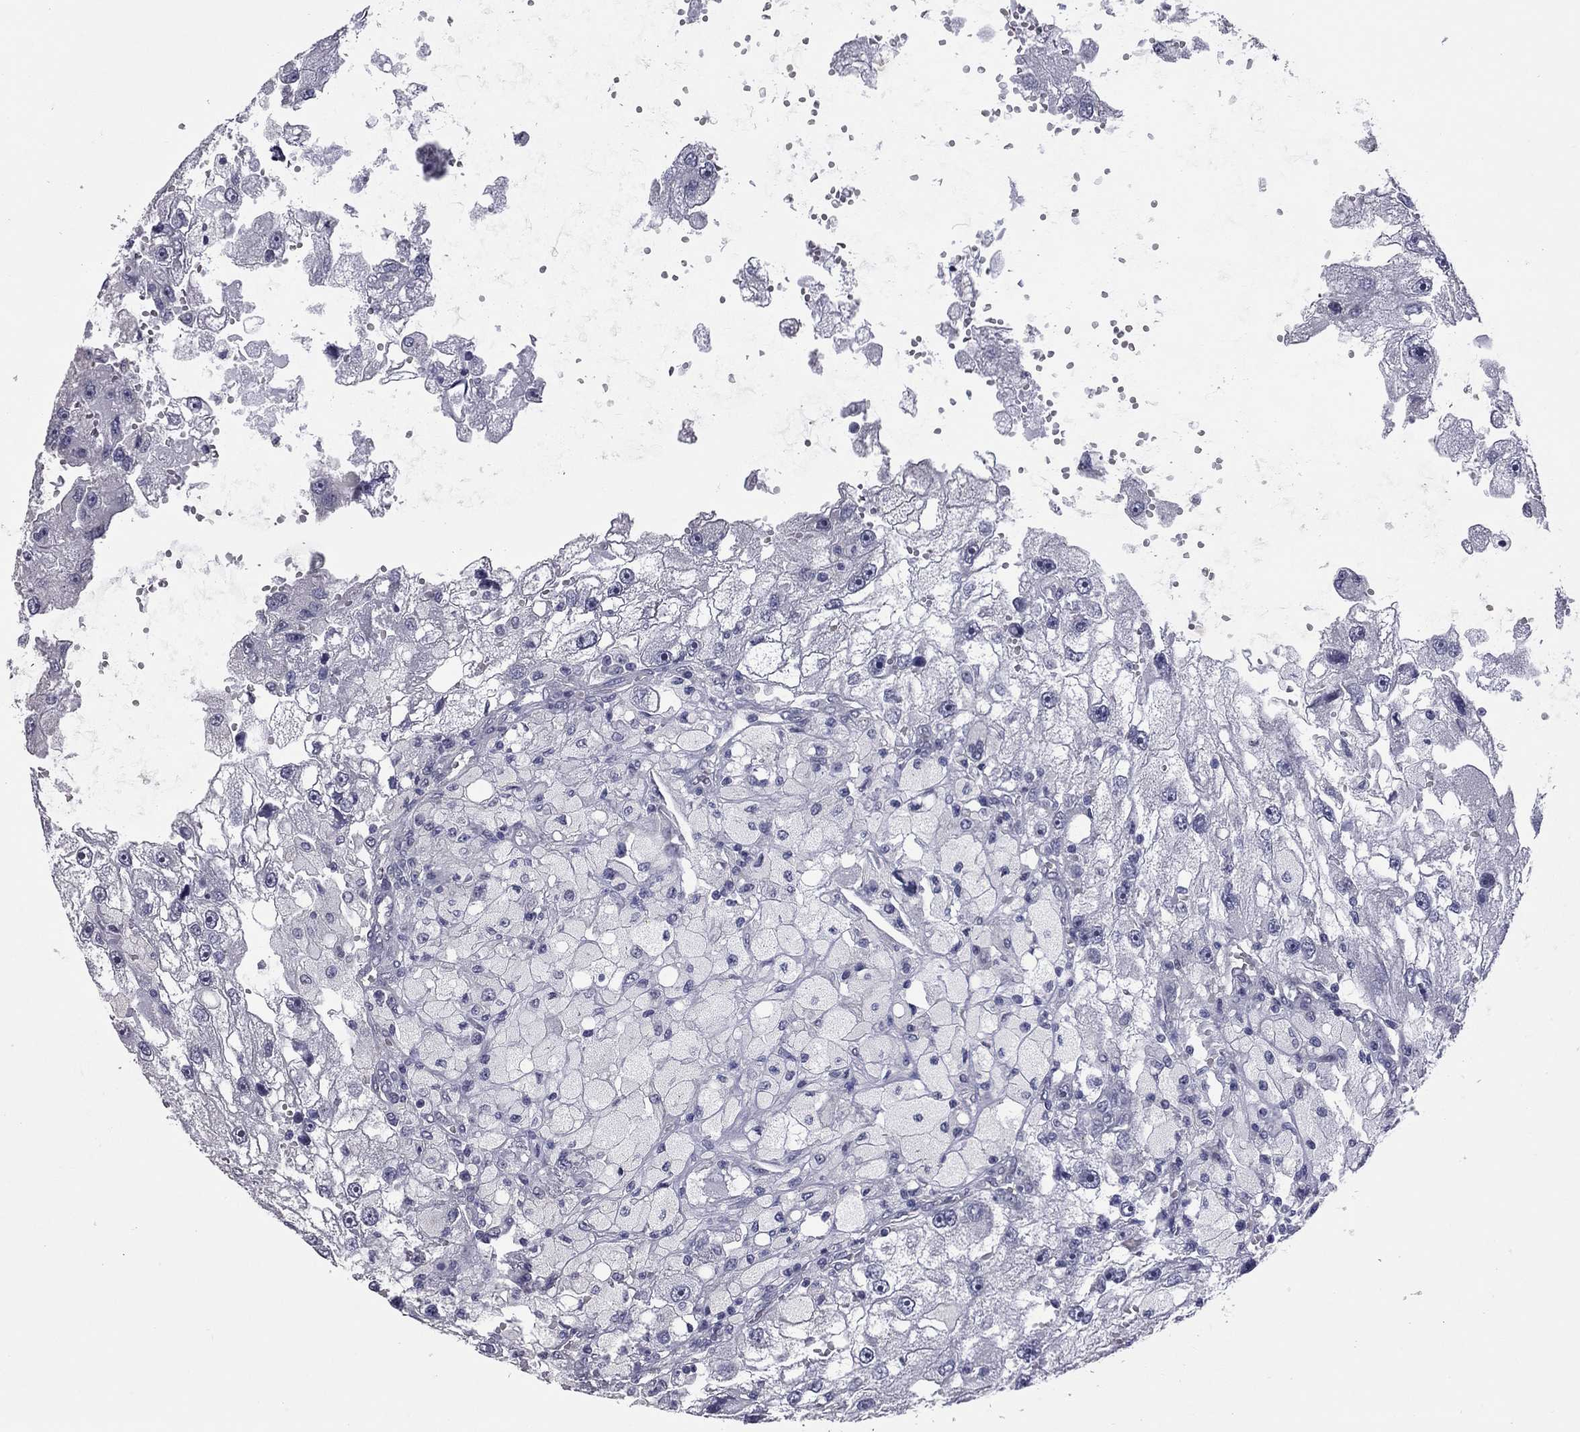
{"staining": {"intensity": "negative", "quantity": "none", "location": "none"}, "tissue": "renal cancer", "cell_type": "Tumor cells", "image_type": "cancer", "snomed": [{"axis": "morphology", "description": "Adenocarcinoma, NOS"}, {"axis": "topography", "description": "Kidney"}], "caption": "Protein analysis of adenocarcinoma (renal) exhibits no significant staining in tumor cells.", "gene": "SHOC2", "patient": {"sex": "male", "age": 63}}